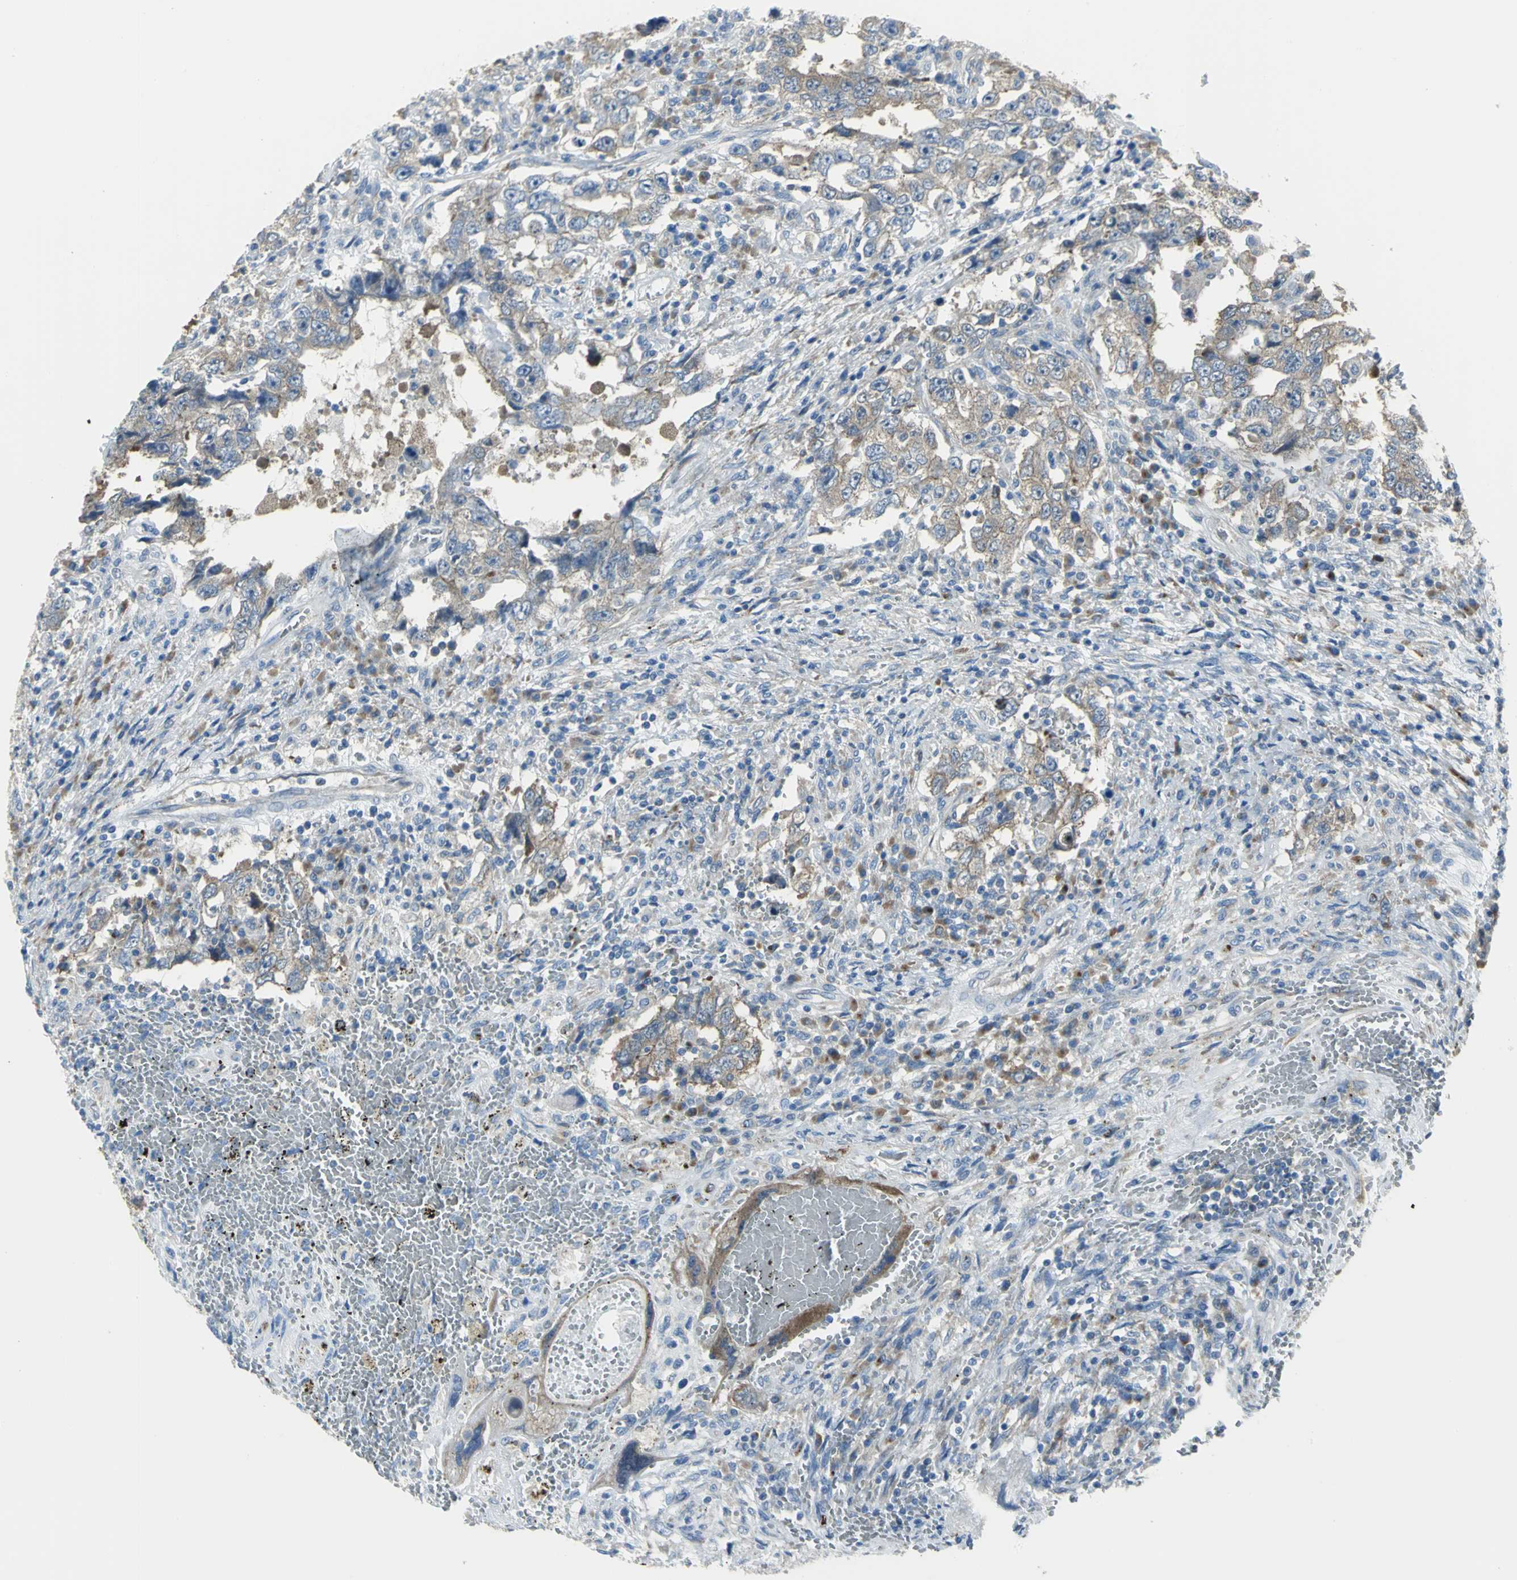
{"staining": {"intensity": "moderate", "quantity": ">75%", "location": "cytoplasmic/membranous"}, "tissue": "testis cancer", "cell_type": "Tumor cells", "image_type": "cancer", "snomed": [{"axis": "morphology", "description": "Carcinoma, Embryonal, NOS"}, {"axis": "topography", "description": "Testis"}], "caption": "Testis cancer (embryonal carcinoma) tissue shows moderate cytoplasmic/membranous expression in about >75% of tumor cells, visualized by immunohistochemistry. The staining is performed using DAB brown chromogen to label protein expression. The nuclei are counter-stained blue using hematoxylin.", "gene": "EIF5A", "patient": {"sex": "male", "age": 26}}